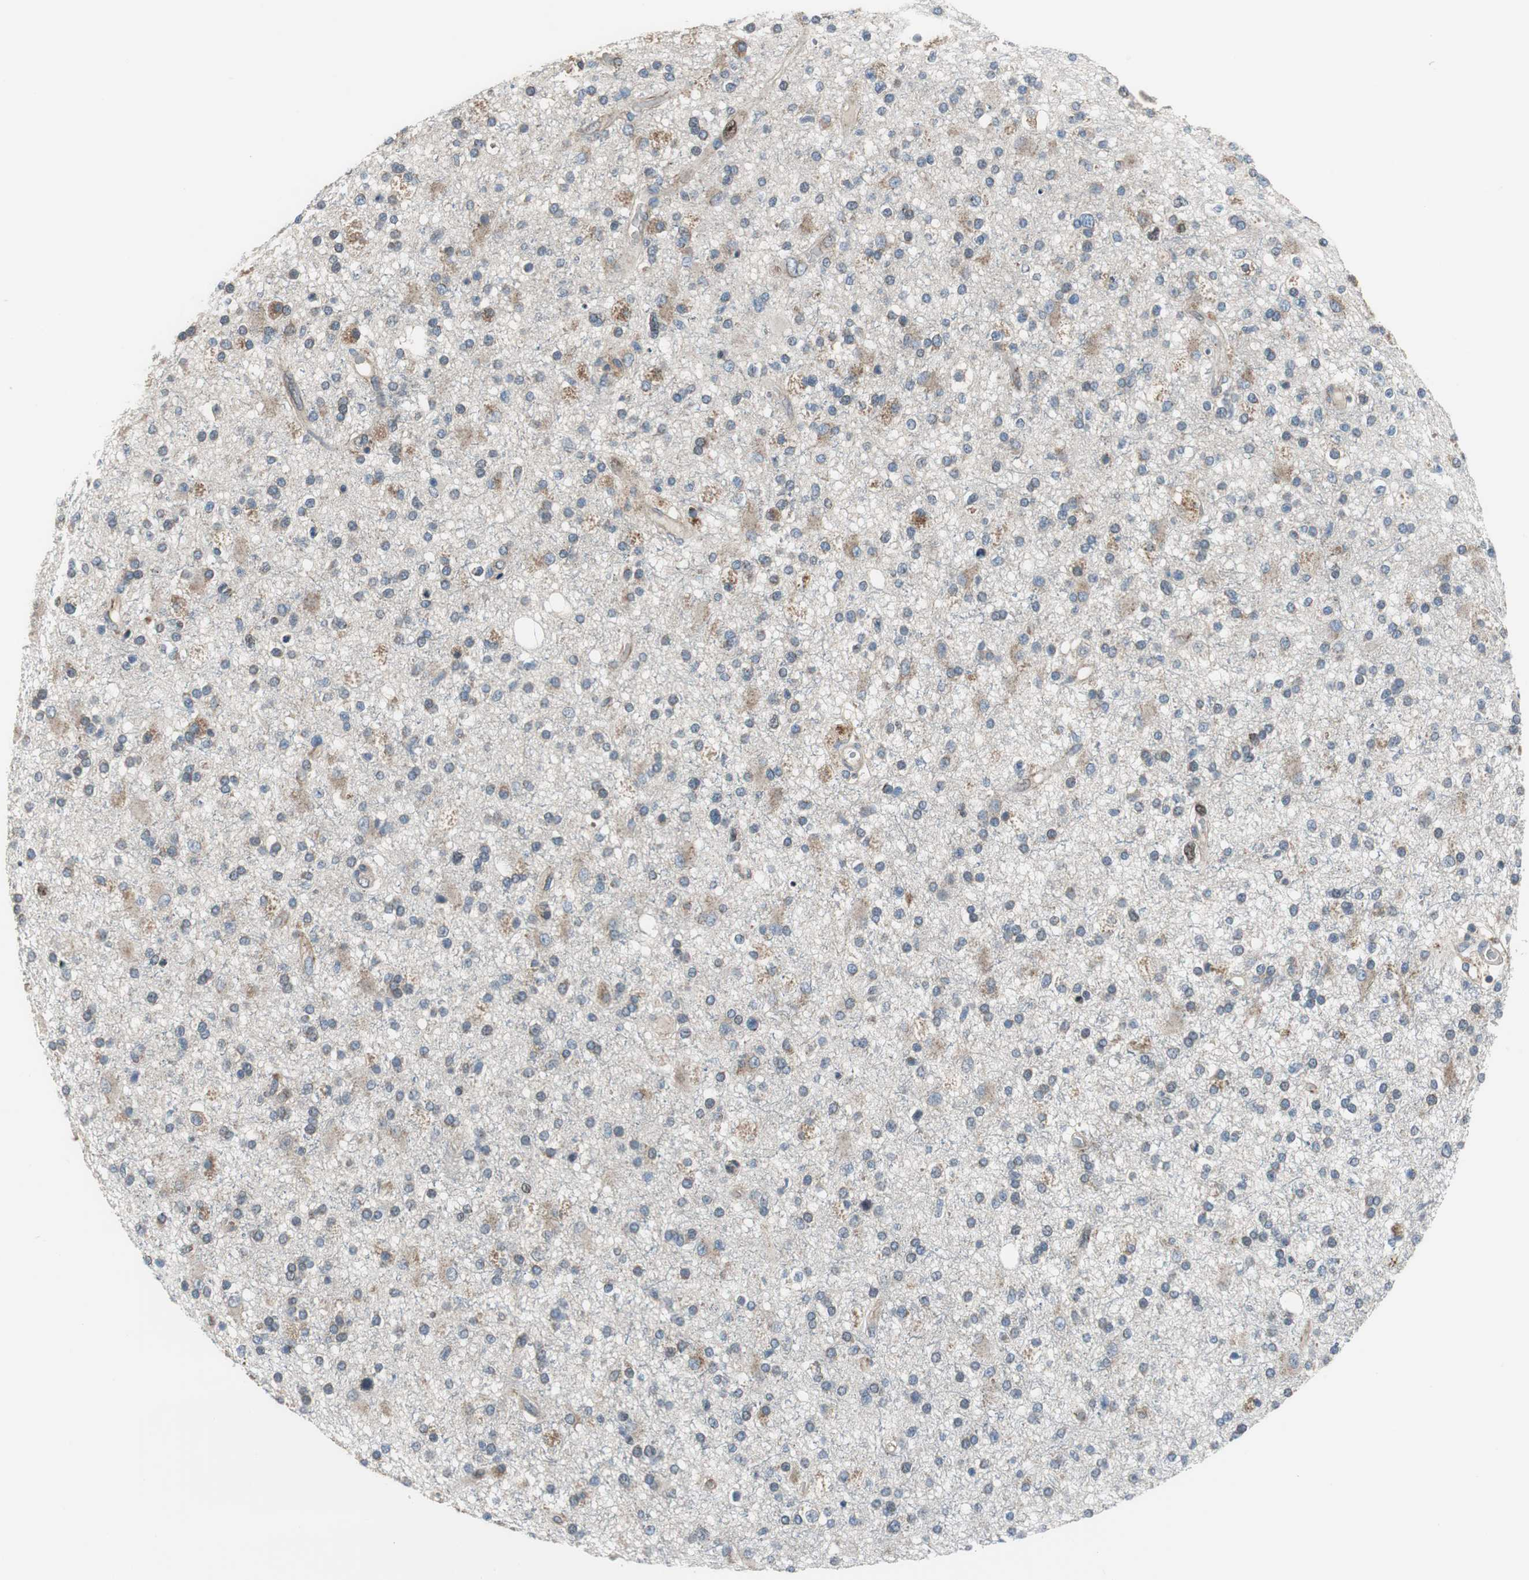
{"staining": {"intensity": "moderate", "quantity": "<25%", "location": "cytoplasmic/membranous"}, "tissue": "glioma", "cell_type": "Tumor cells", "image_type": "cancer", "snomed": [{"axis": "morphology", "description": "Glioma, malignant, High grade"}, {"axis": "topography", "description": "Brain"}], "caption": "This photomicrograph reveals IHC staining of human glioma, with low moderate cytoplasmic/membranous positivity in about <25% of tumor cells.", "gene": "PI4KB", "patient": {"sex": "male", "age": 33}}